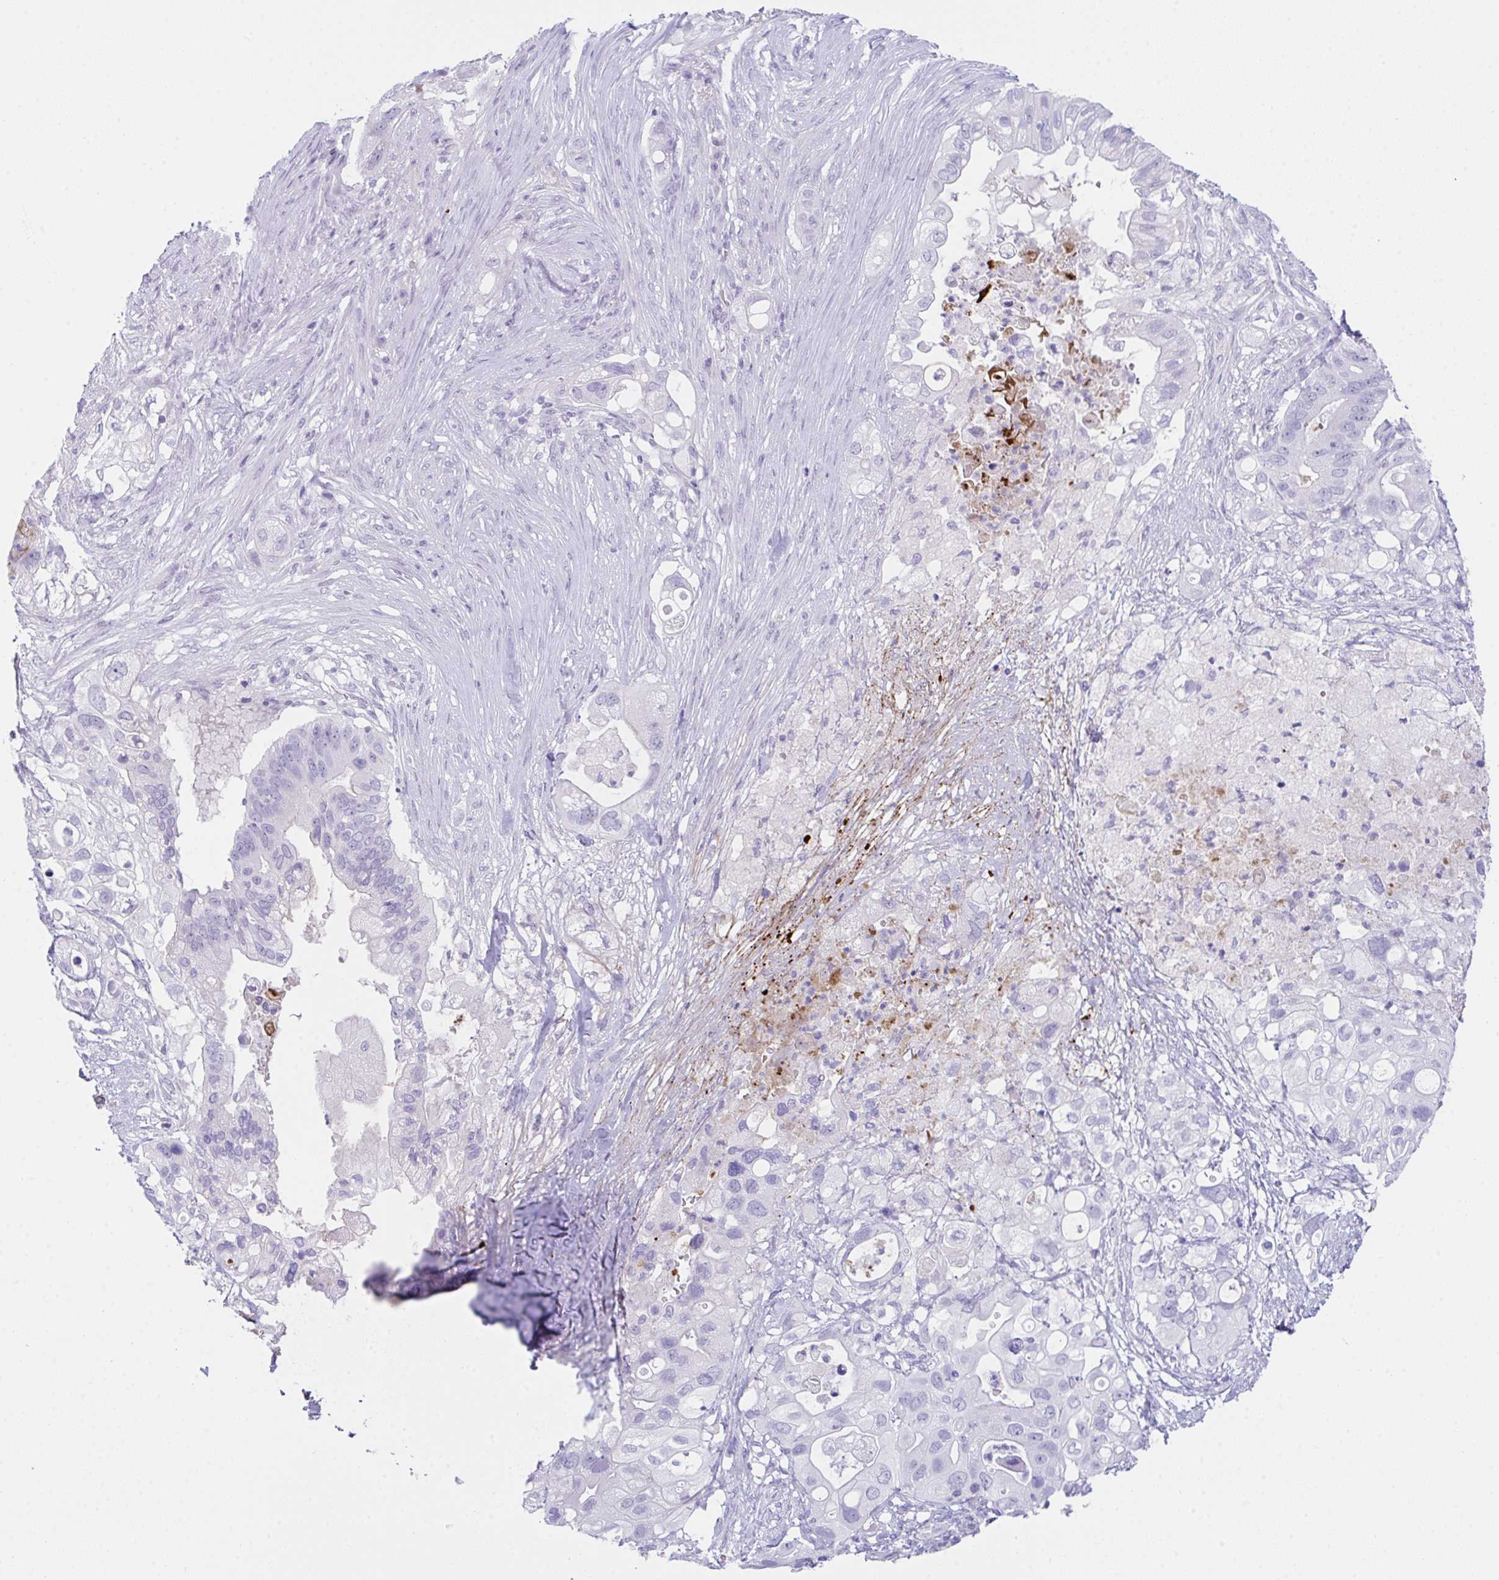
{"staining": {"intensity": "negative", "quantity": "none", "location": "none"}, "tissue": "pancreatic cancer", "cell_type": "Tumor cells", "image_type": "cancer", "snomed": [{"axis": "morphology", "description": "Adenocarcinoma, NOS"}, {"axis": "topography", "description": "Pancreas"}], "caption": "Adenocarcinoma (pancreatic) stained for a protein using immunohistochemistry reveals no staining tumor cells.", "gene": "KMT2E", "patient": {"sex": "female", "age": 72}}